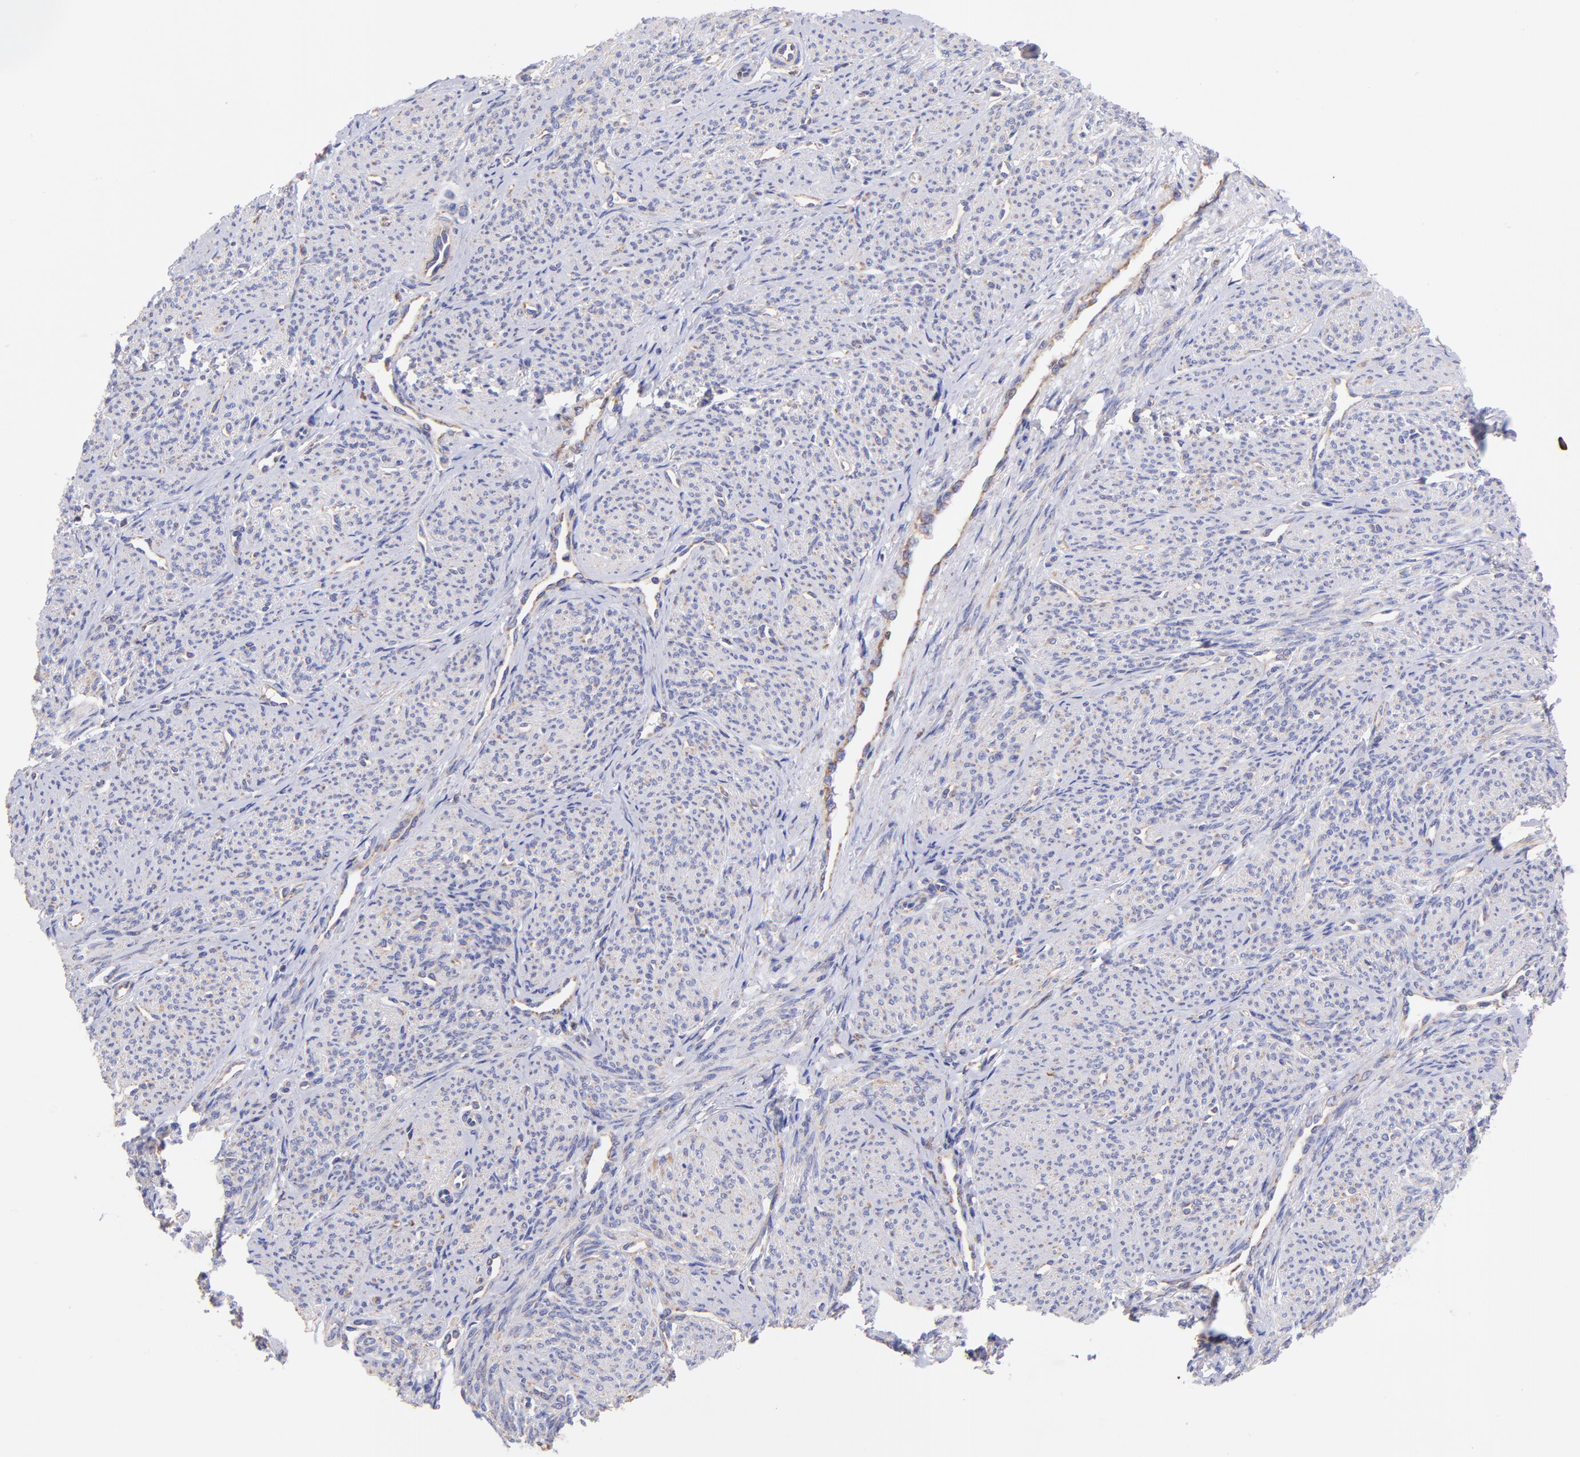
{"staining": {"intensity": "negative", "quantity": "none", "location": "none"}, "tissue": "smooth muscle", "cell_type": "Smooth muscle cells", "image_type": "normal", "snomed": [{"axis": "morphology", "description": "Normal tissue, NOS"}, {"axis": "topography", "description": "Smooth muscle"}], "caption": "Image shows no significant protein staining in smooth muscle cells of unremarkable smooth muscle. The staining was performed using DAB to visualize the protein expression in brown, while the nuclei were stained in blue with hematoxylin (Magnification: 20x).", "gene": "PREX1", "patient": {"sex": "female", "age": 65}}